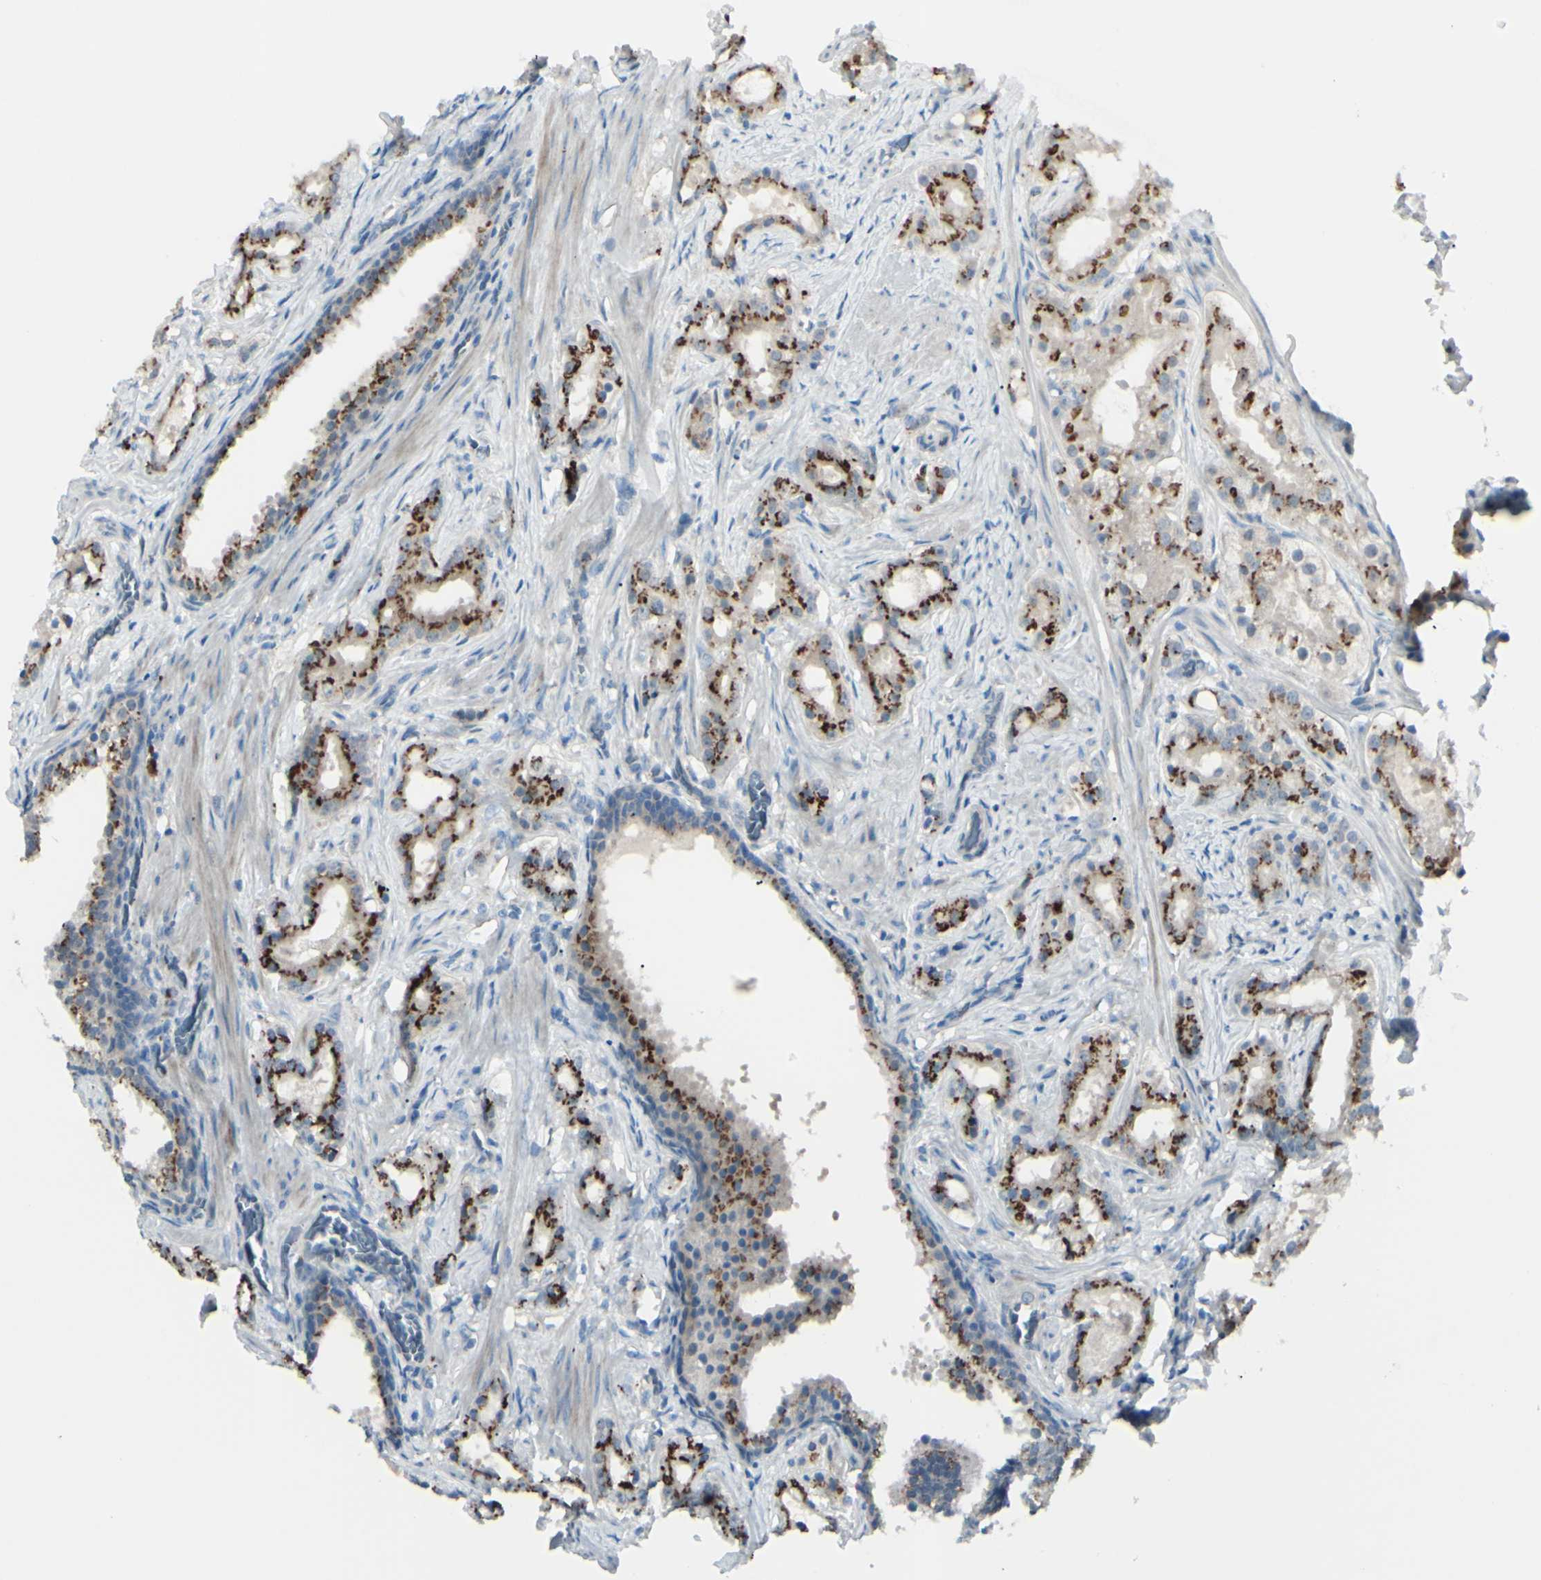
{"staining": {"intensity": "strong", "quantity": ">75%", "location": "cytoplasmic/membranous"}, "tissue": "prostate cancer", "cell_type": "Tumor cells", "image_type": "cancer", "snomed": [{"axis": "morphology", "description": "Adenocarcinoma, Low grade"}, {"axis": "topography", "description": "Prostate"}], "caption": "Brown immunohistochemical staining in human prostate cancer displays strong cytoplasmic/membranous expression in approximately >75% of tumor cells. Immunohistochemistry (ihc) stains the protein in brown and the nuclei are stained blue.", "gene": "B4GALT1", "patient": {"sex": "male", "age": 59}}